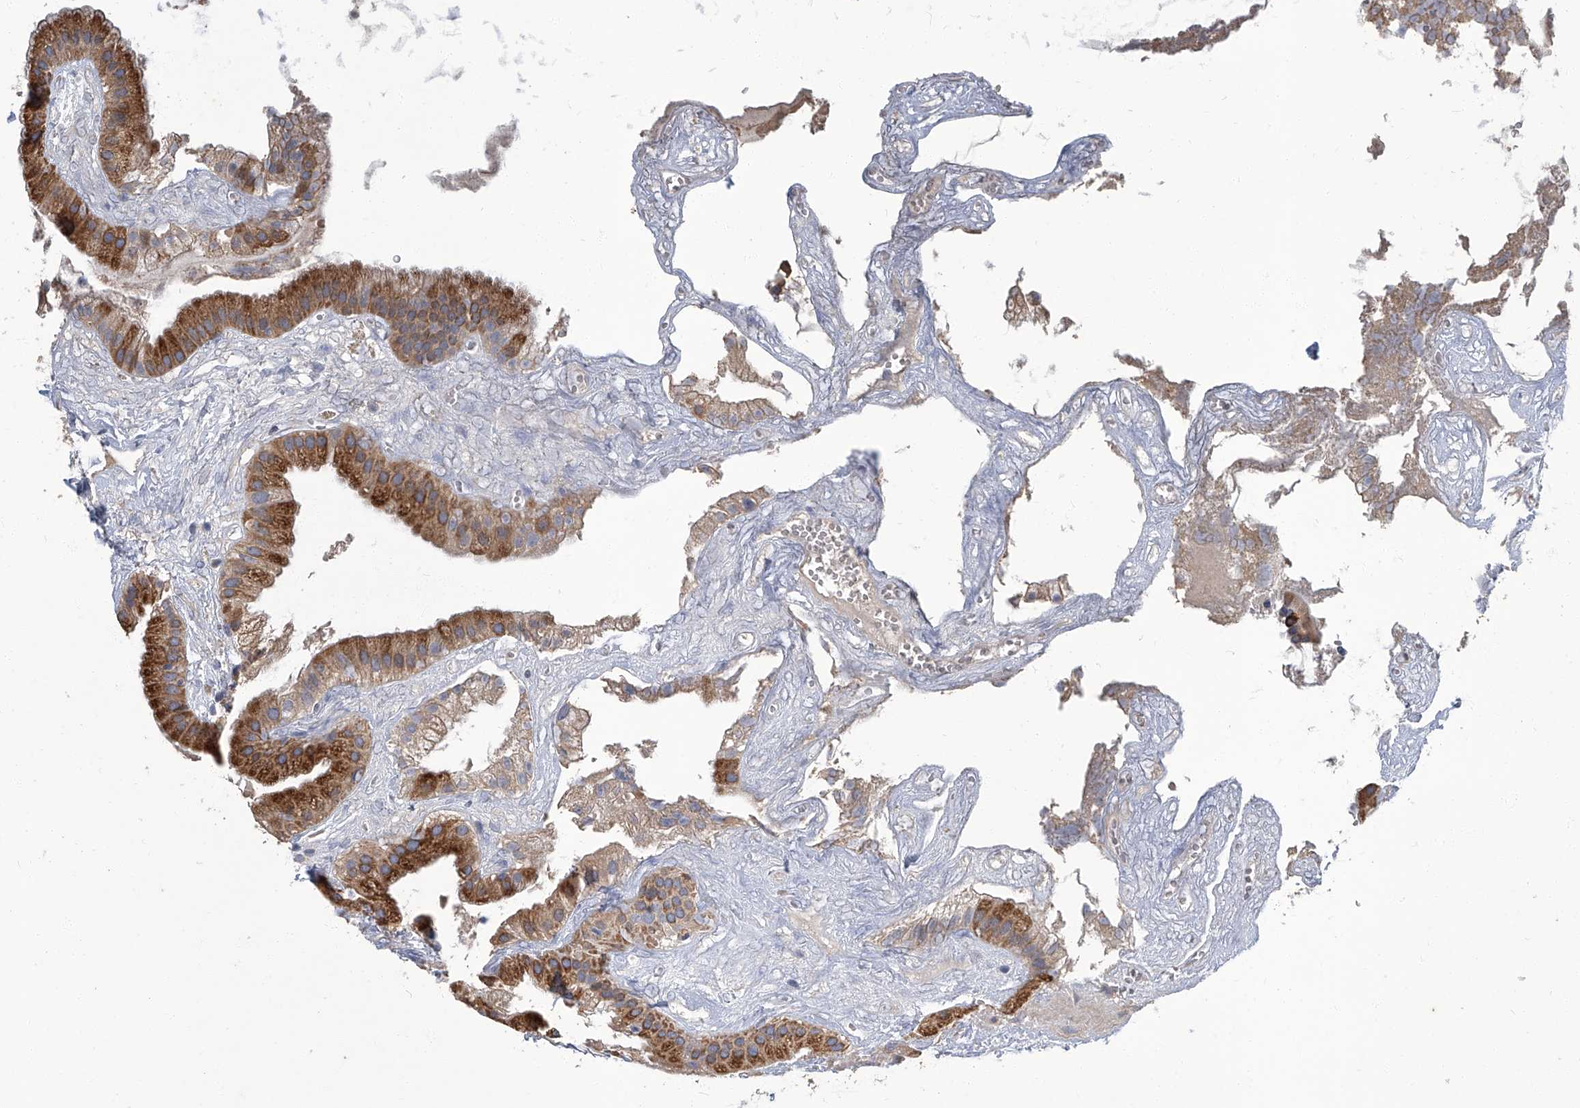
{"staining": {"intensity": "strong", "quantity": ">75%", "location": "cytoplasmic/membranous"}, "tissue": "gallbladder", "cell_type": "Glandular cells", "image_type": "normal", "snomed": [{"axis": "morphology", "description": "Normal tissue, NOS"}, {"axis": "topography", "description": "Gallbladder"}], "caption": "Immunohistochemistry photomicrograph of benign gallbladder: gallbladder stained using IHC exhibits high levels of strong protein expression localized specifically in the cytoplasmic/membranous of glandular cells, appearing as a cytoplasmic/membranous brown color.", "gene": "TGFBR1", "patient": {"sex": "male", "age": 55}}